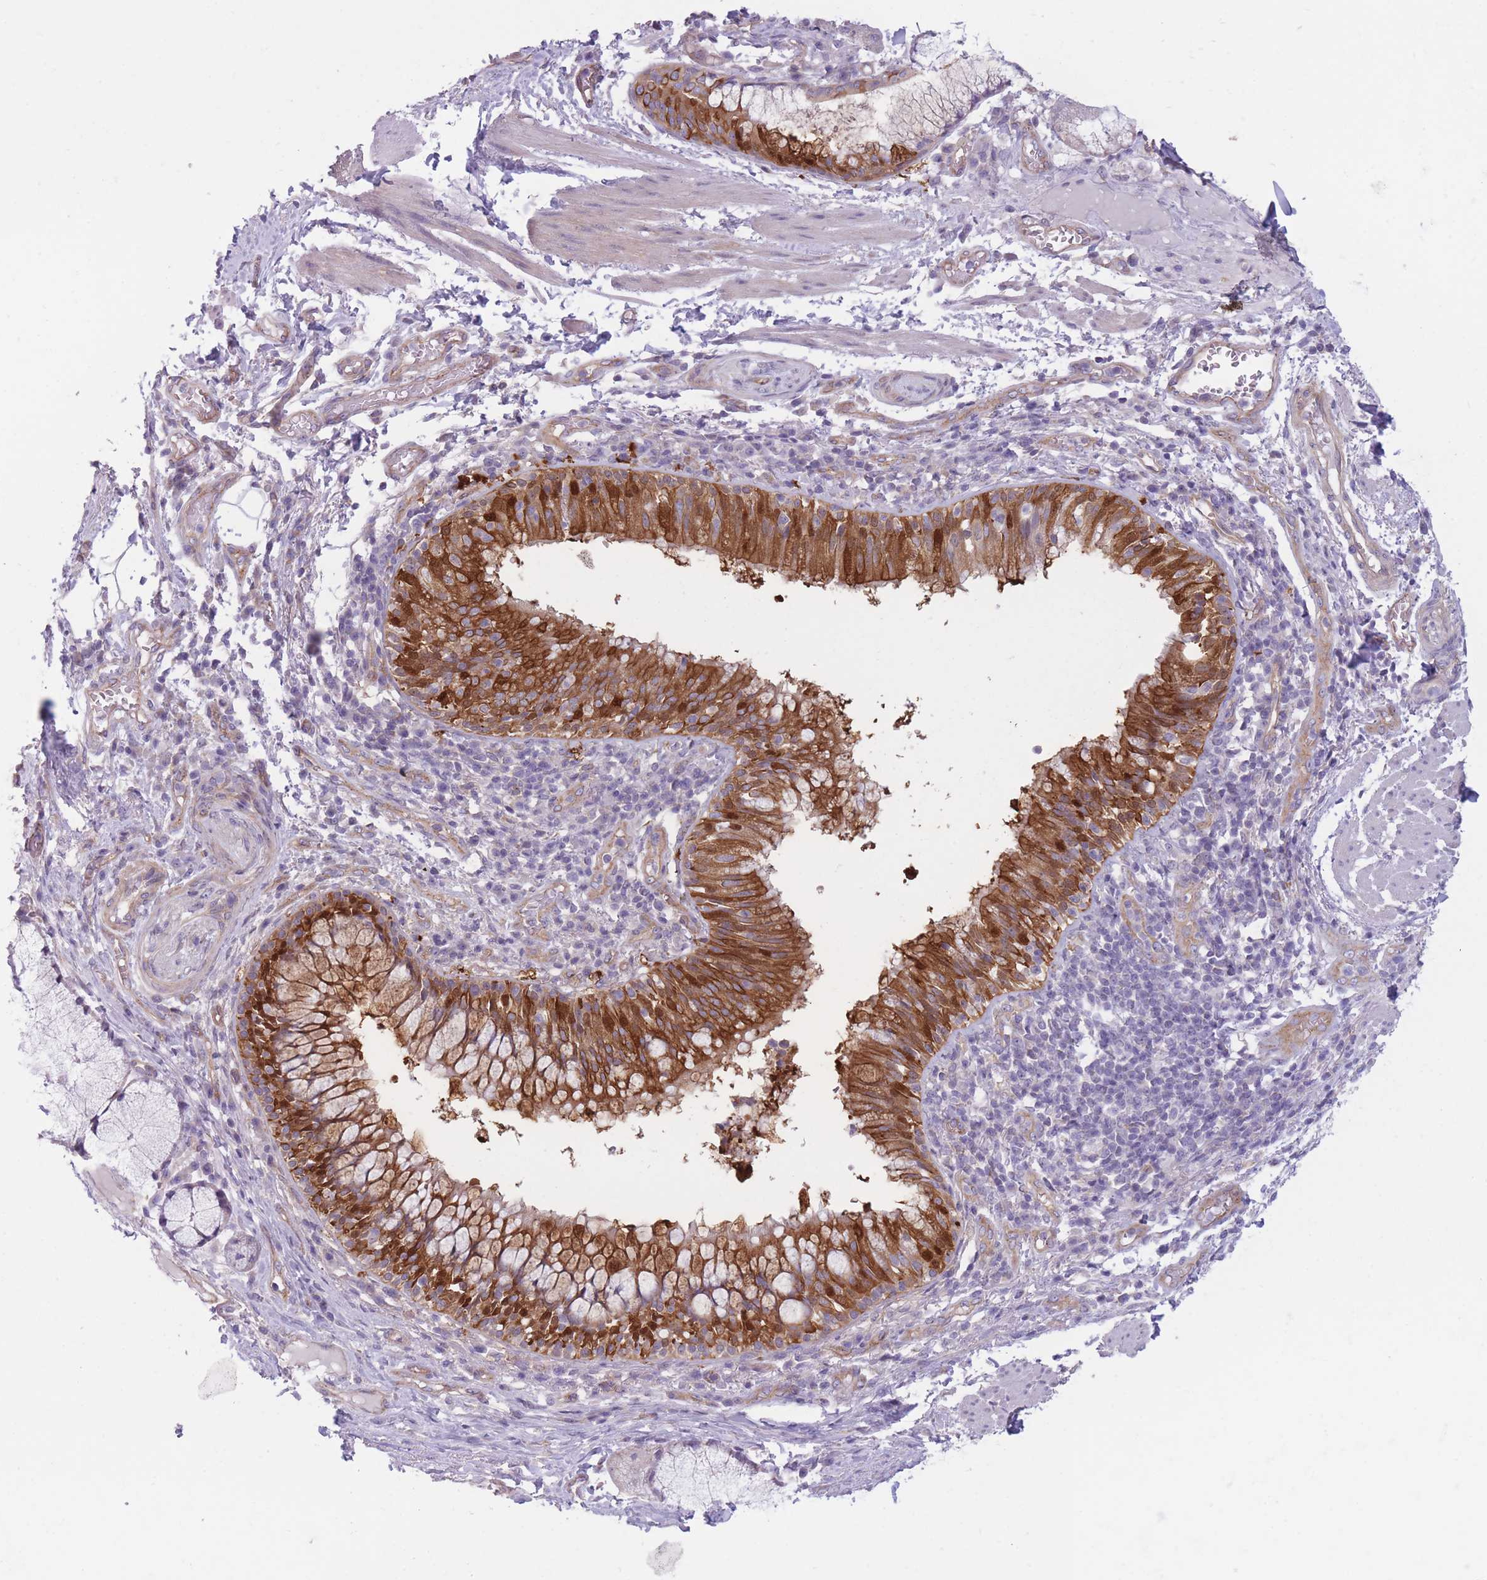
{"staining": {"intensity": "negative", "quantity": "none", "location": "none"}, "tissue": "adipose tissue", "cell_type": "Adipocytes", "image_type": "normal", "snomed": [{"axis": "morphology", "description": "Normal tissue, NOS"}, {"axis": "topography", "description": "Cartilage tissue"}, {"axis": "topography", "description": "Bronchus"}], "caption": "The photomicrograph shows no significant positivity in adipocytes of adipose tissue.", "gene": "SERPINB3", "patient": {"sex": "male", "age": 56}}